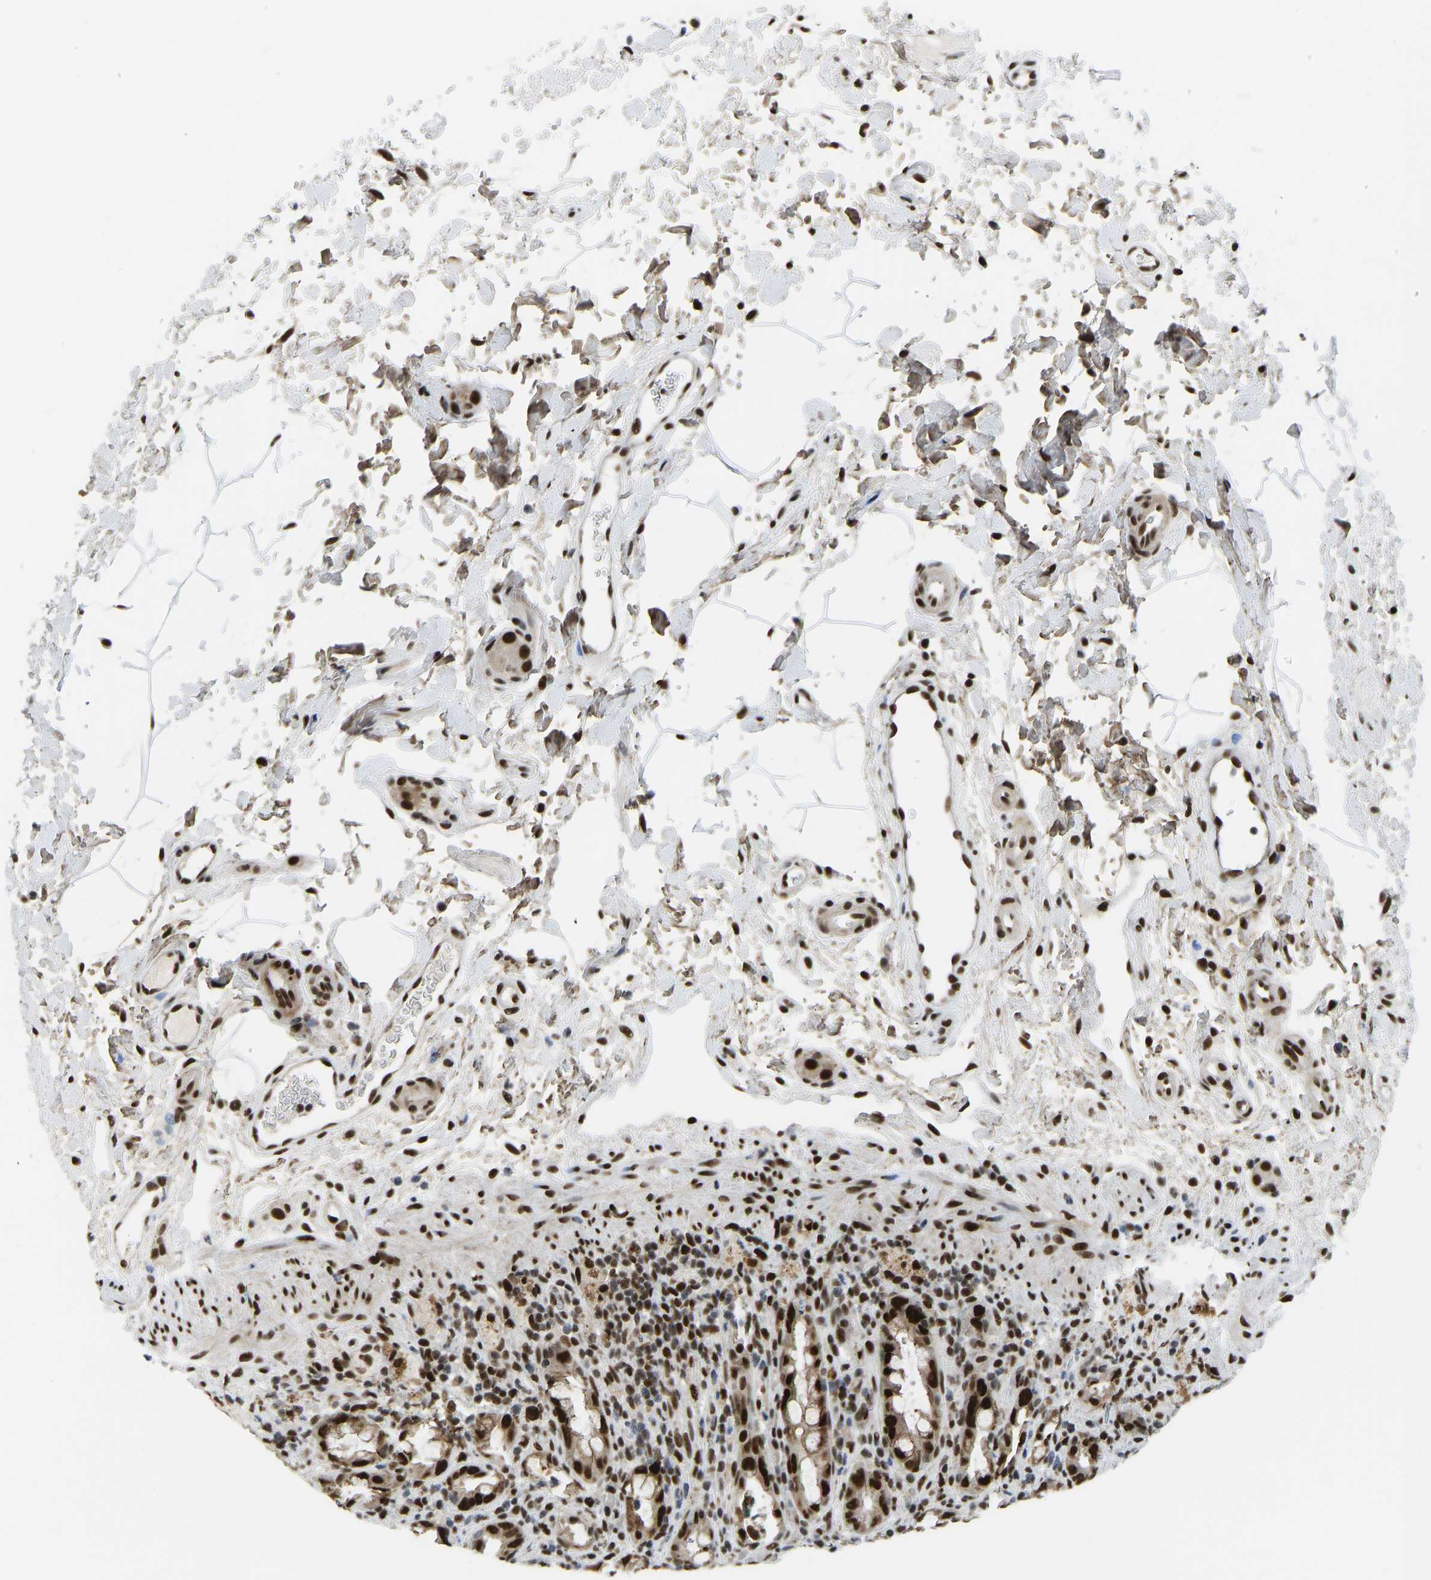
{"staining": {"intensity": "strong", "quantity": ">75%", "location": "cytoplasmic/membranous,nuclear"}, "tissue": "rectum", "cell_type": "Glandular cells", "image_type": "normal", "snomed": [{"axis": "morphology", "description": "Normal tissue, NOS"}, {"axis": "topography", "description": "Rectum"}], "caption": "High-power microscopy captured an immunohistochemistry (IHC) image of unremarkable rectum, revealing strong cytoplasmic/membranous,nuclear expression in about >75% of glandular cells. Nuclei are stained in blue.", "gene": "FOXK1", "patient": {"sex": "male", "age": 44}}